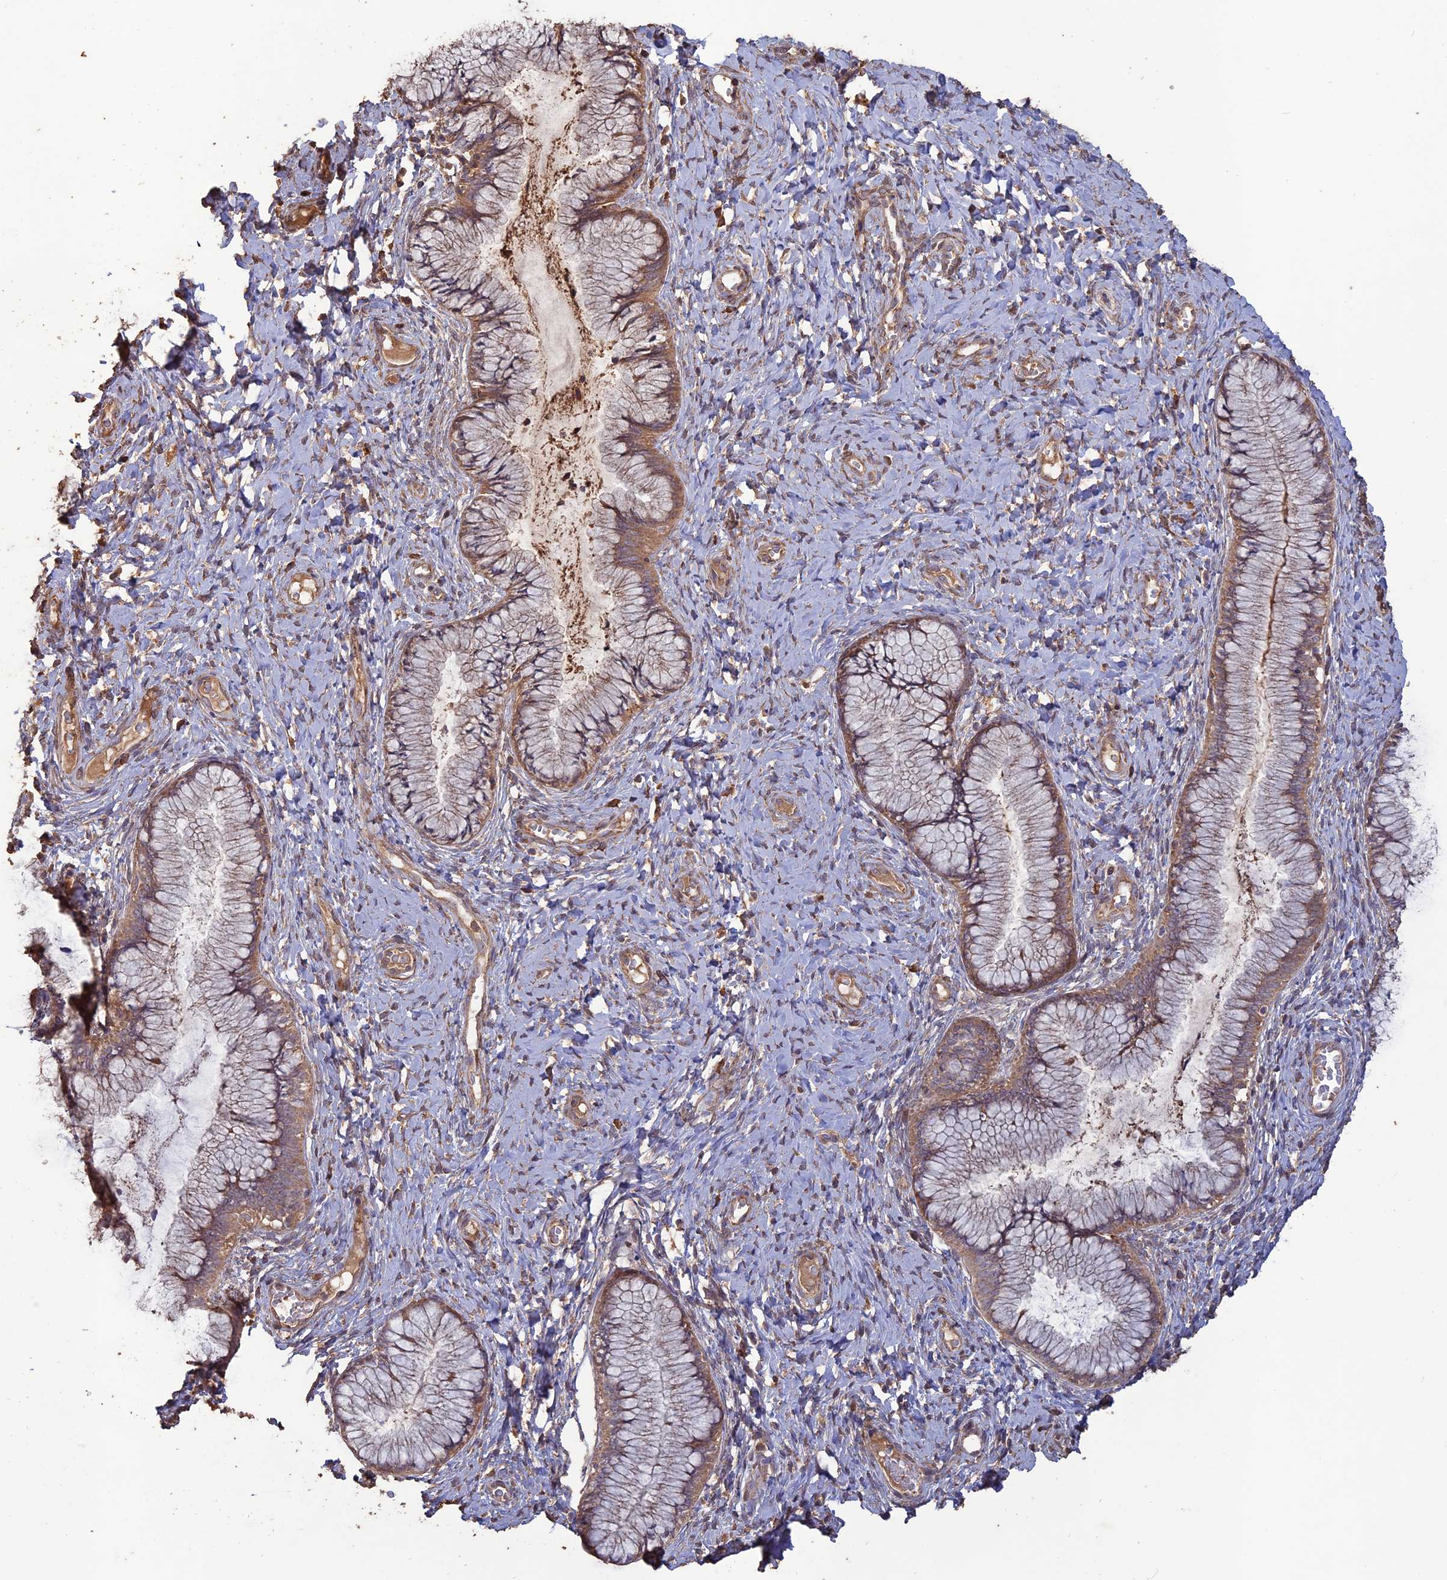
{"staining": {"intensity": "moderate", "quantity": ">75%", "location": "cytoplasmic/membranous"}, "tissue": "cervix", "cell_type": "Glandular cells", "image_type": "normal", "snomed": [{"axis": "morphology", "description": "Normal tissue, NOS"}, {"axis": "topography", "description": "Cervix"}], "caption": "About >75% of glandular cells in normal human cervix exhibit moderate cytoplasmic/membranous protein expression as visualized by brown immunohistochemical staining.", "gene": "LAYN", "patient": {"sex": "female", "age": 42}}